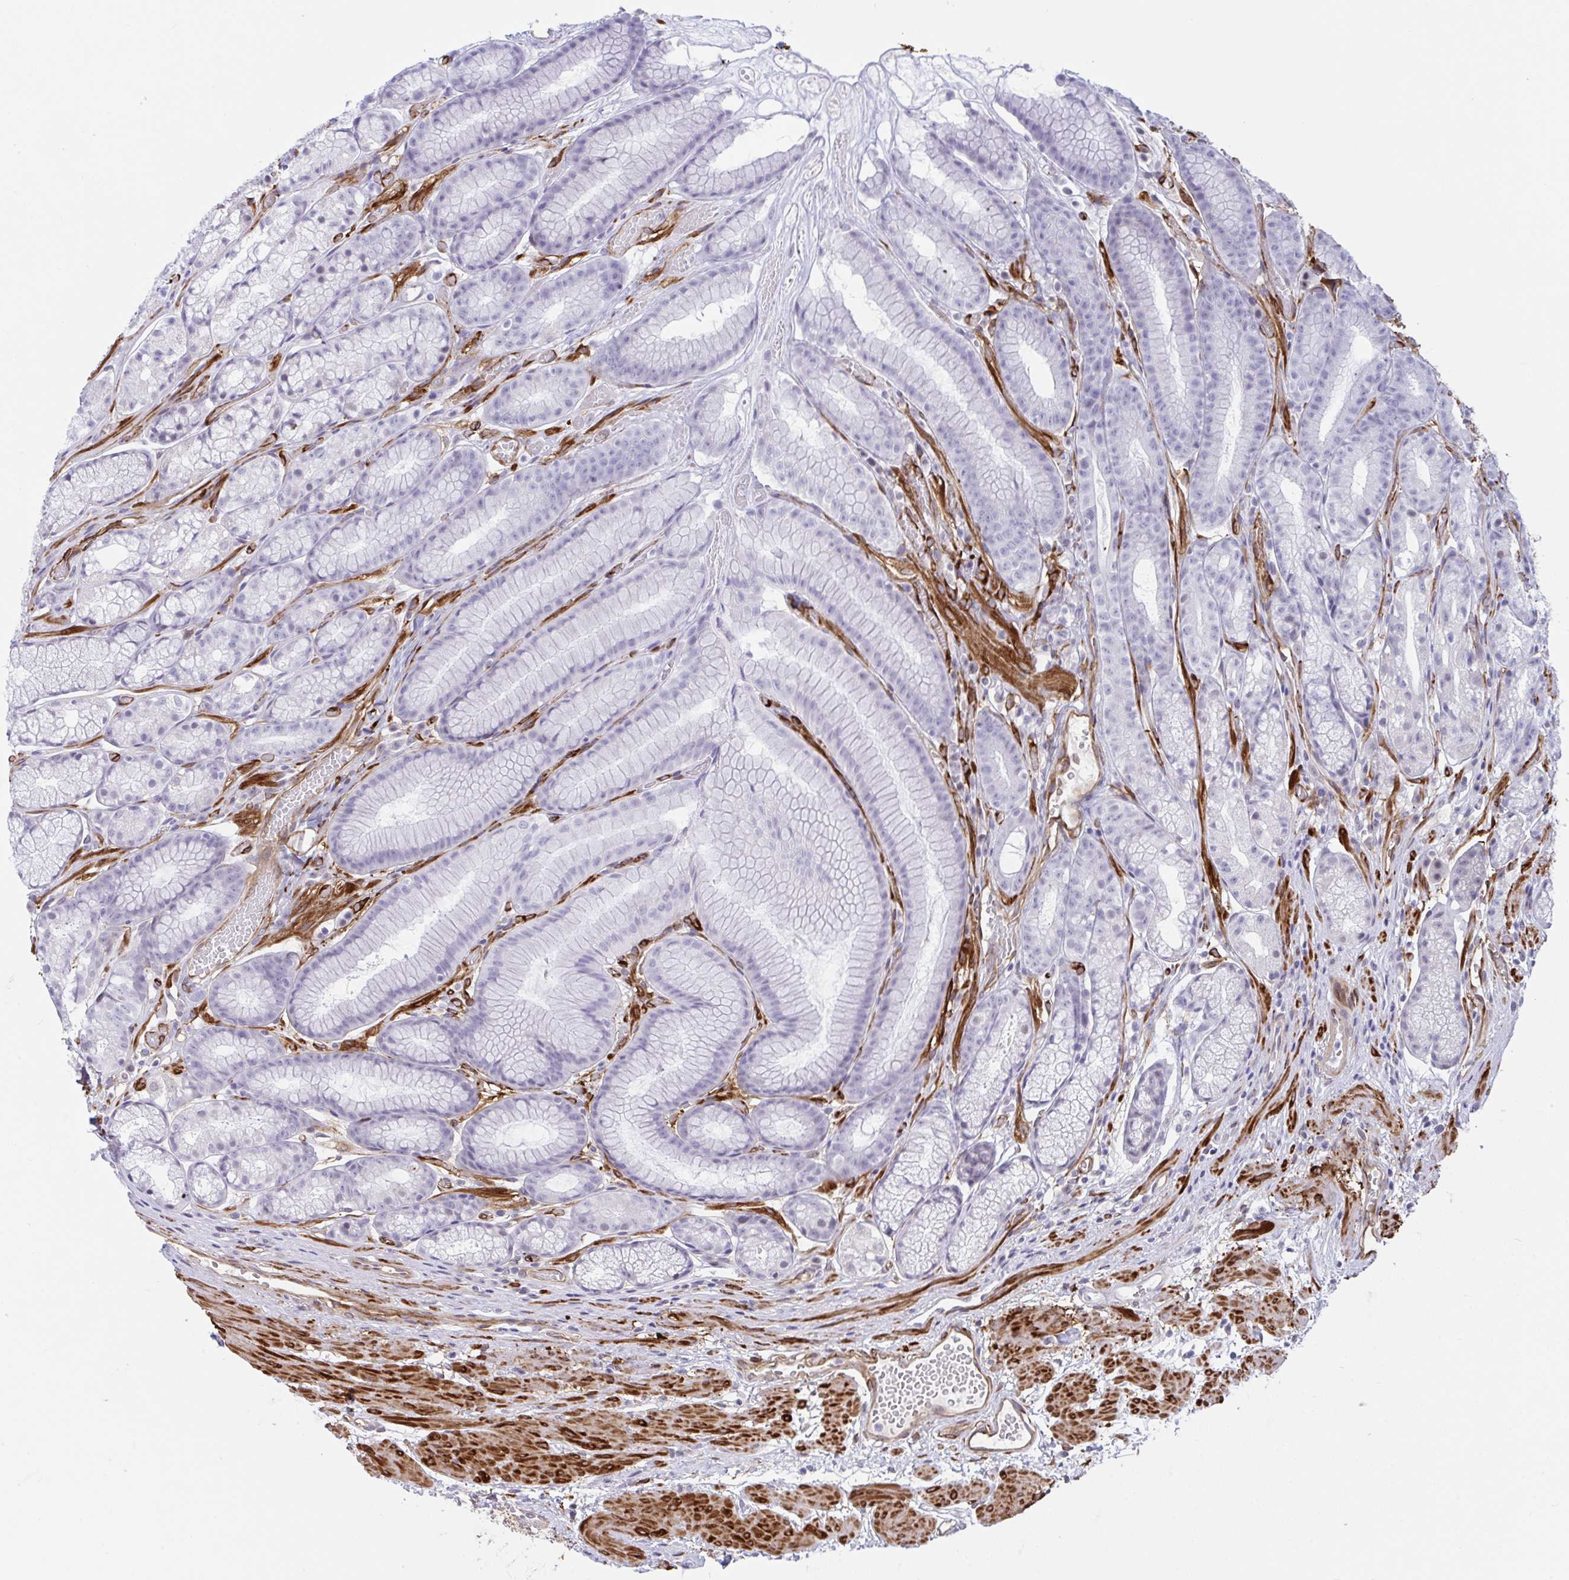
{"staining": {"intensity": "negative", "quantity": "none", "location": "none"}, "tissue": "stomach", "cell_type": "Glandular cells", "image_type": "normal", "snomed": [{"axis": "morphology", "description": "Normal tissue, NOS"}, {"axis": "topography", "description": "Smooth muscle"}, {"axis": "topography", "description": "Stomach"}], "caption": "Glandular cells show no significant expression in unremarkable stomach. (IHC, brightfield microscopy, high magnification).", "gene": "EML1", "patient": {"sex": "male", "age": 70}}